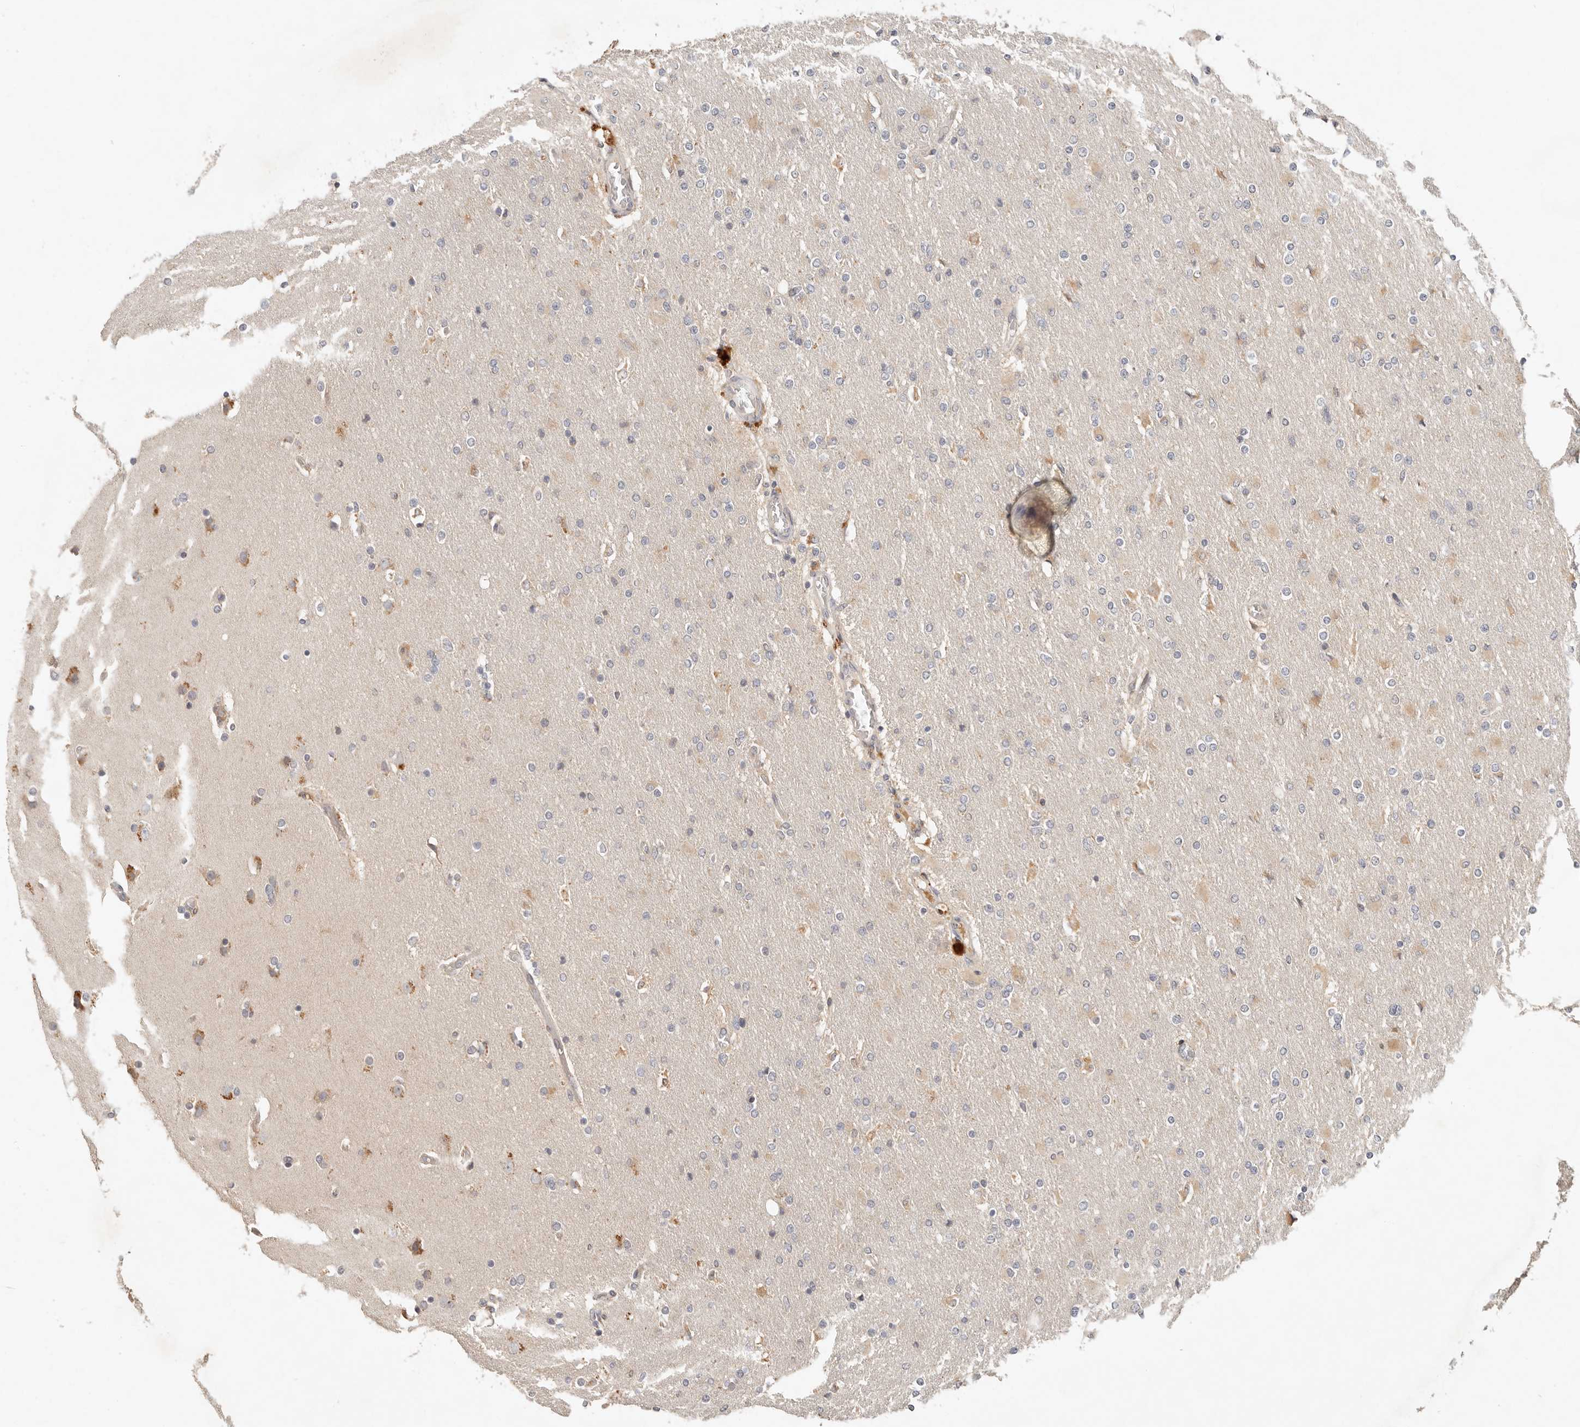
{"staining": {"intensity": "weak", "quantity": "<25%", "location": "cytoplasmic/membranous"}, "tissue": "glioma", "cell_type": "Tumor cells", "image_type": "cancer", "snomed": [{"axis": "morphology", "description": "Glioma, malignant, High grade"}, {"axis": "topography", "description": "Cerebral cortex"}], "caption": "Tumor cells show no significant expression in malignant high-grade glioma.", "gene": "ARHGEF10L", "patient": {"sex": "female", "age": 36}}